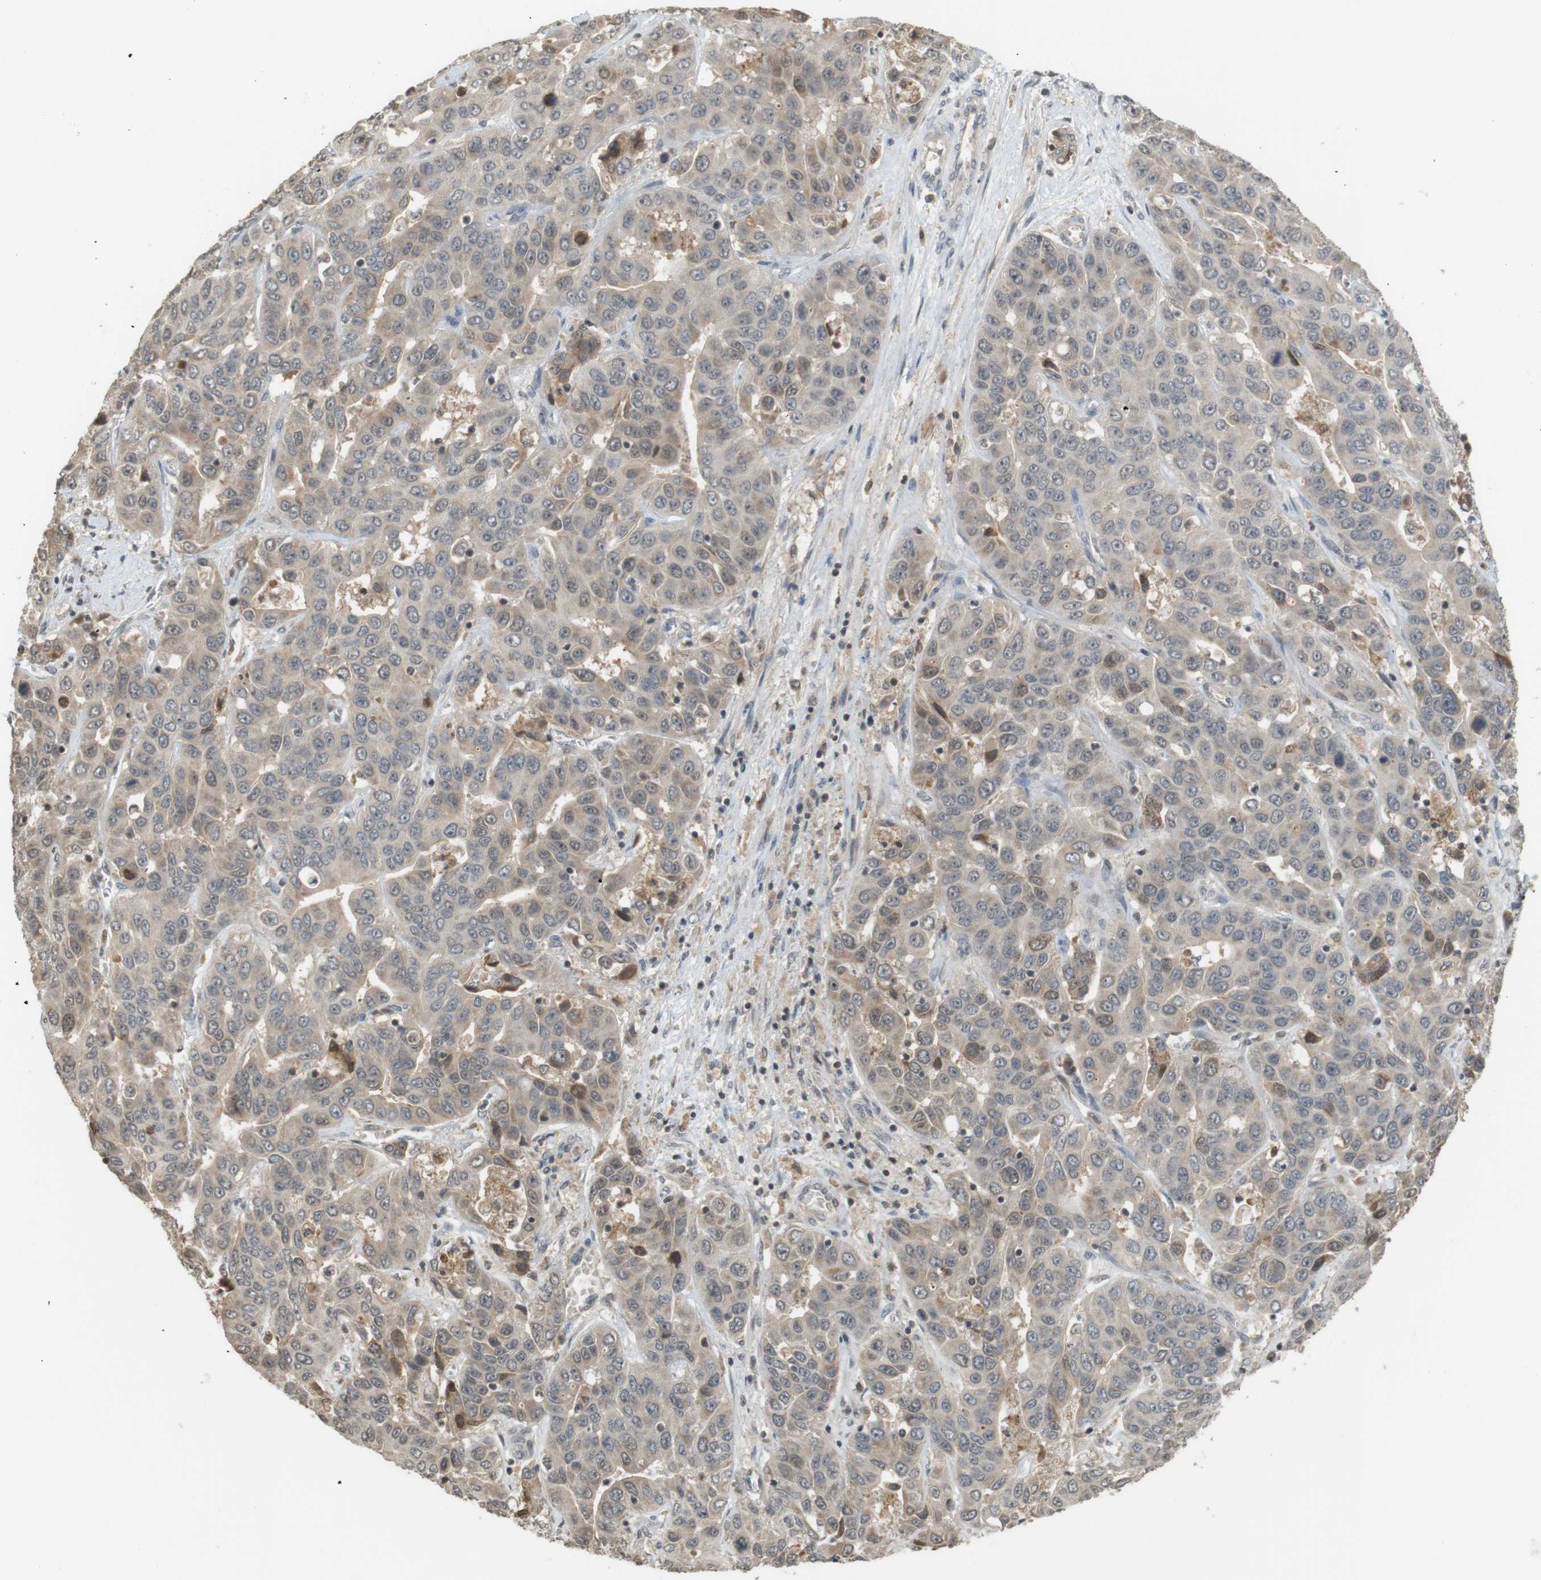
{"staining": {"intensity": "weak", "quantity": "<25%", "location": "cytoplasmic/membranous"}, "tissue": "liver cancer", "cell_type": "Tumor cells", "image_type": "cancer", "snomed": [{"axis": "morphology", "description": "Cholangiocarcinoma"}, {"axis": "topography", "description": "Liver"}], "caption": "Immunohistochemical staining of liver cancer shows no significant positivity in tumor cells.", "gene": "SRR", "patient": {"sex": "female", "age": 52}}